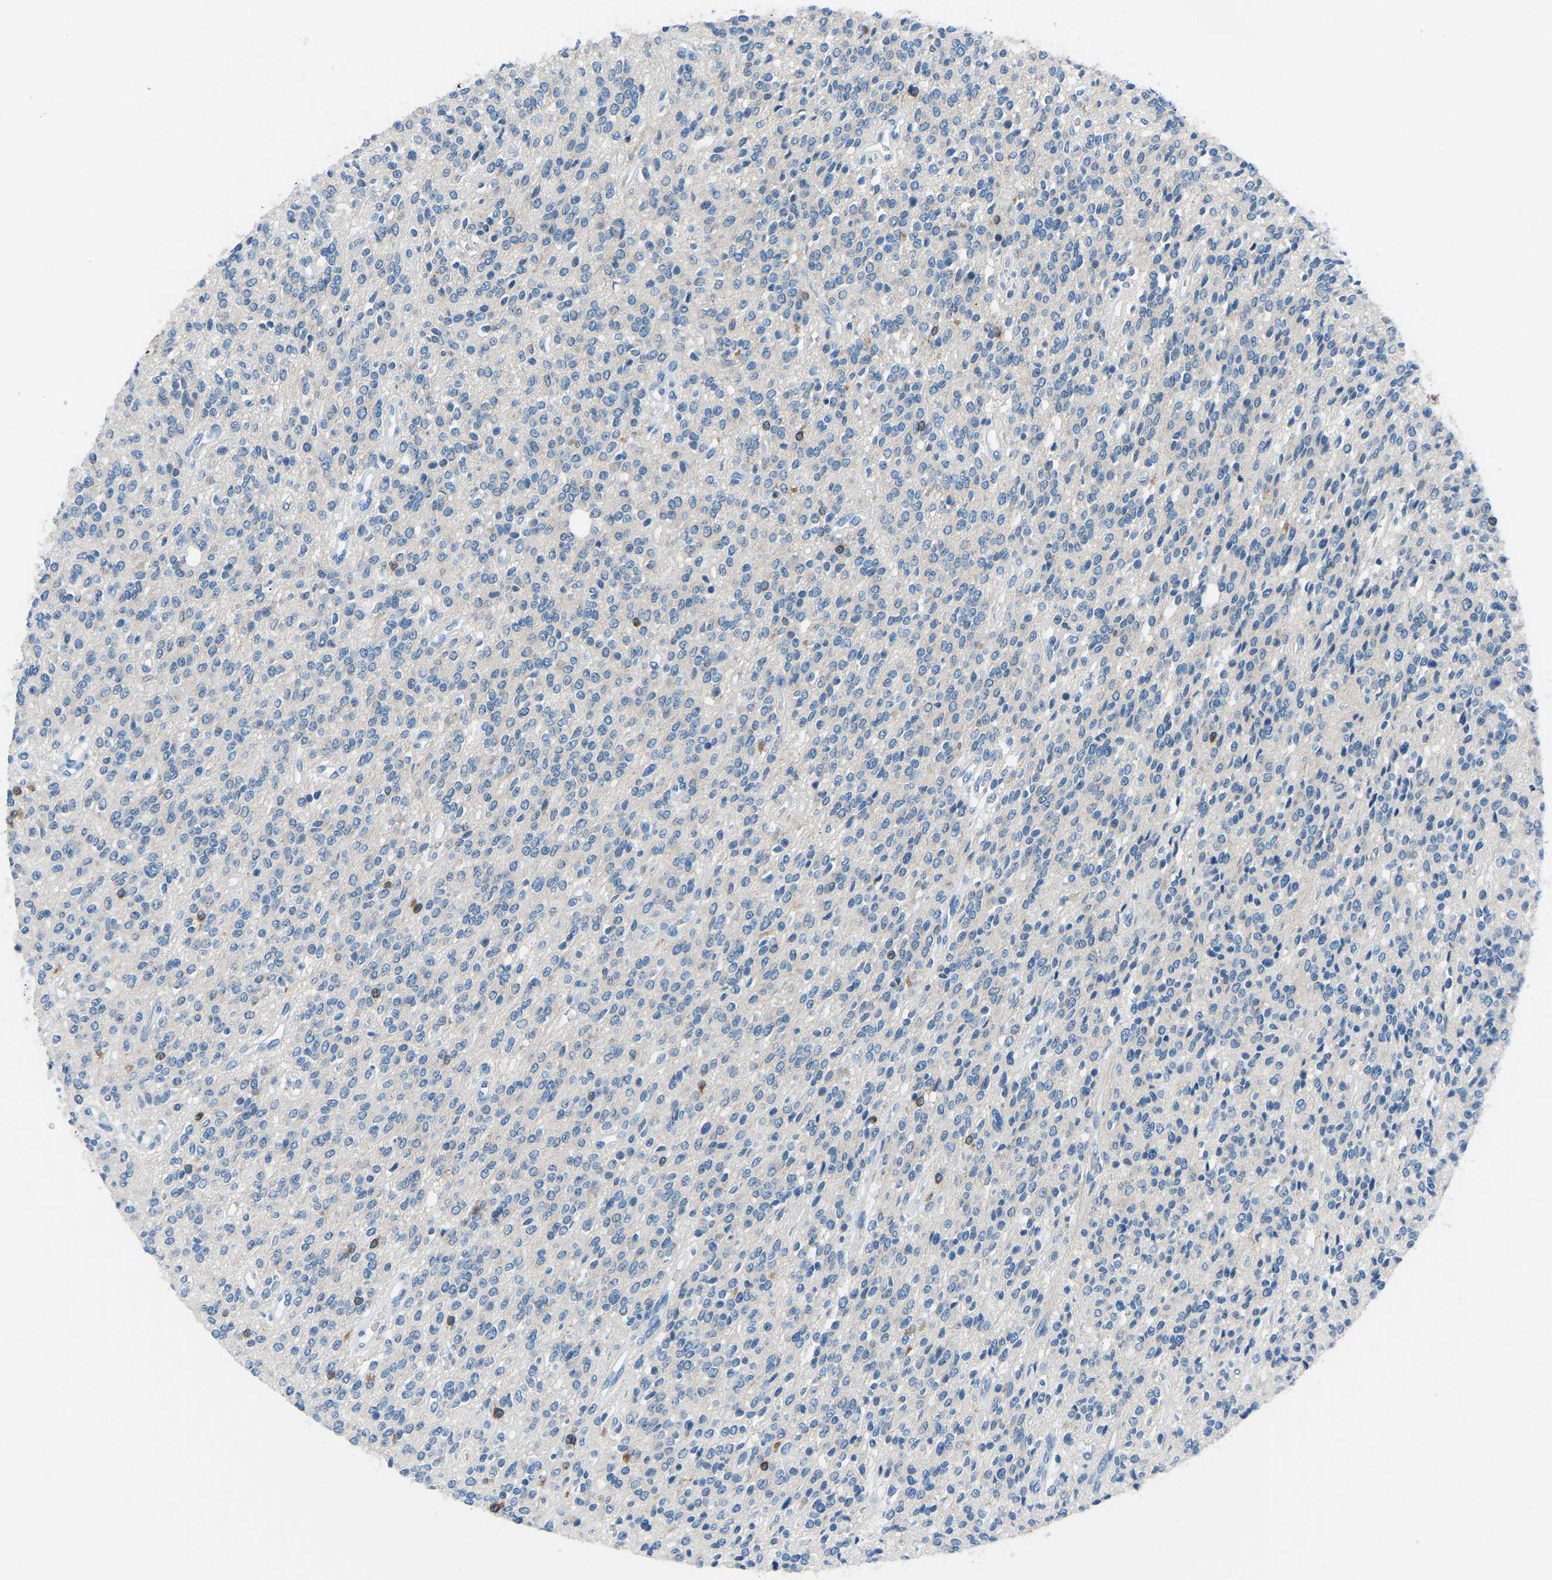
{"staining": {"intensity": "negative", "quantity": "none", "location": "none"}, "tissue": "glioma", "cell_type": "Tumor cells", "image_type": "cancer", "snomed": [{"axis": "morphology", "description": "Glioma, malignant, High grade"}, {"axis": "topography", "description": "Brain"}], "caption": "Protein analysis of glioma demonstrates no significant expression in tumor cells.", "gene": "XIRP1", "patient": {"sex": "male", "age": 34}}